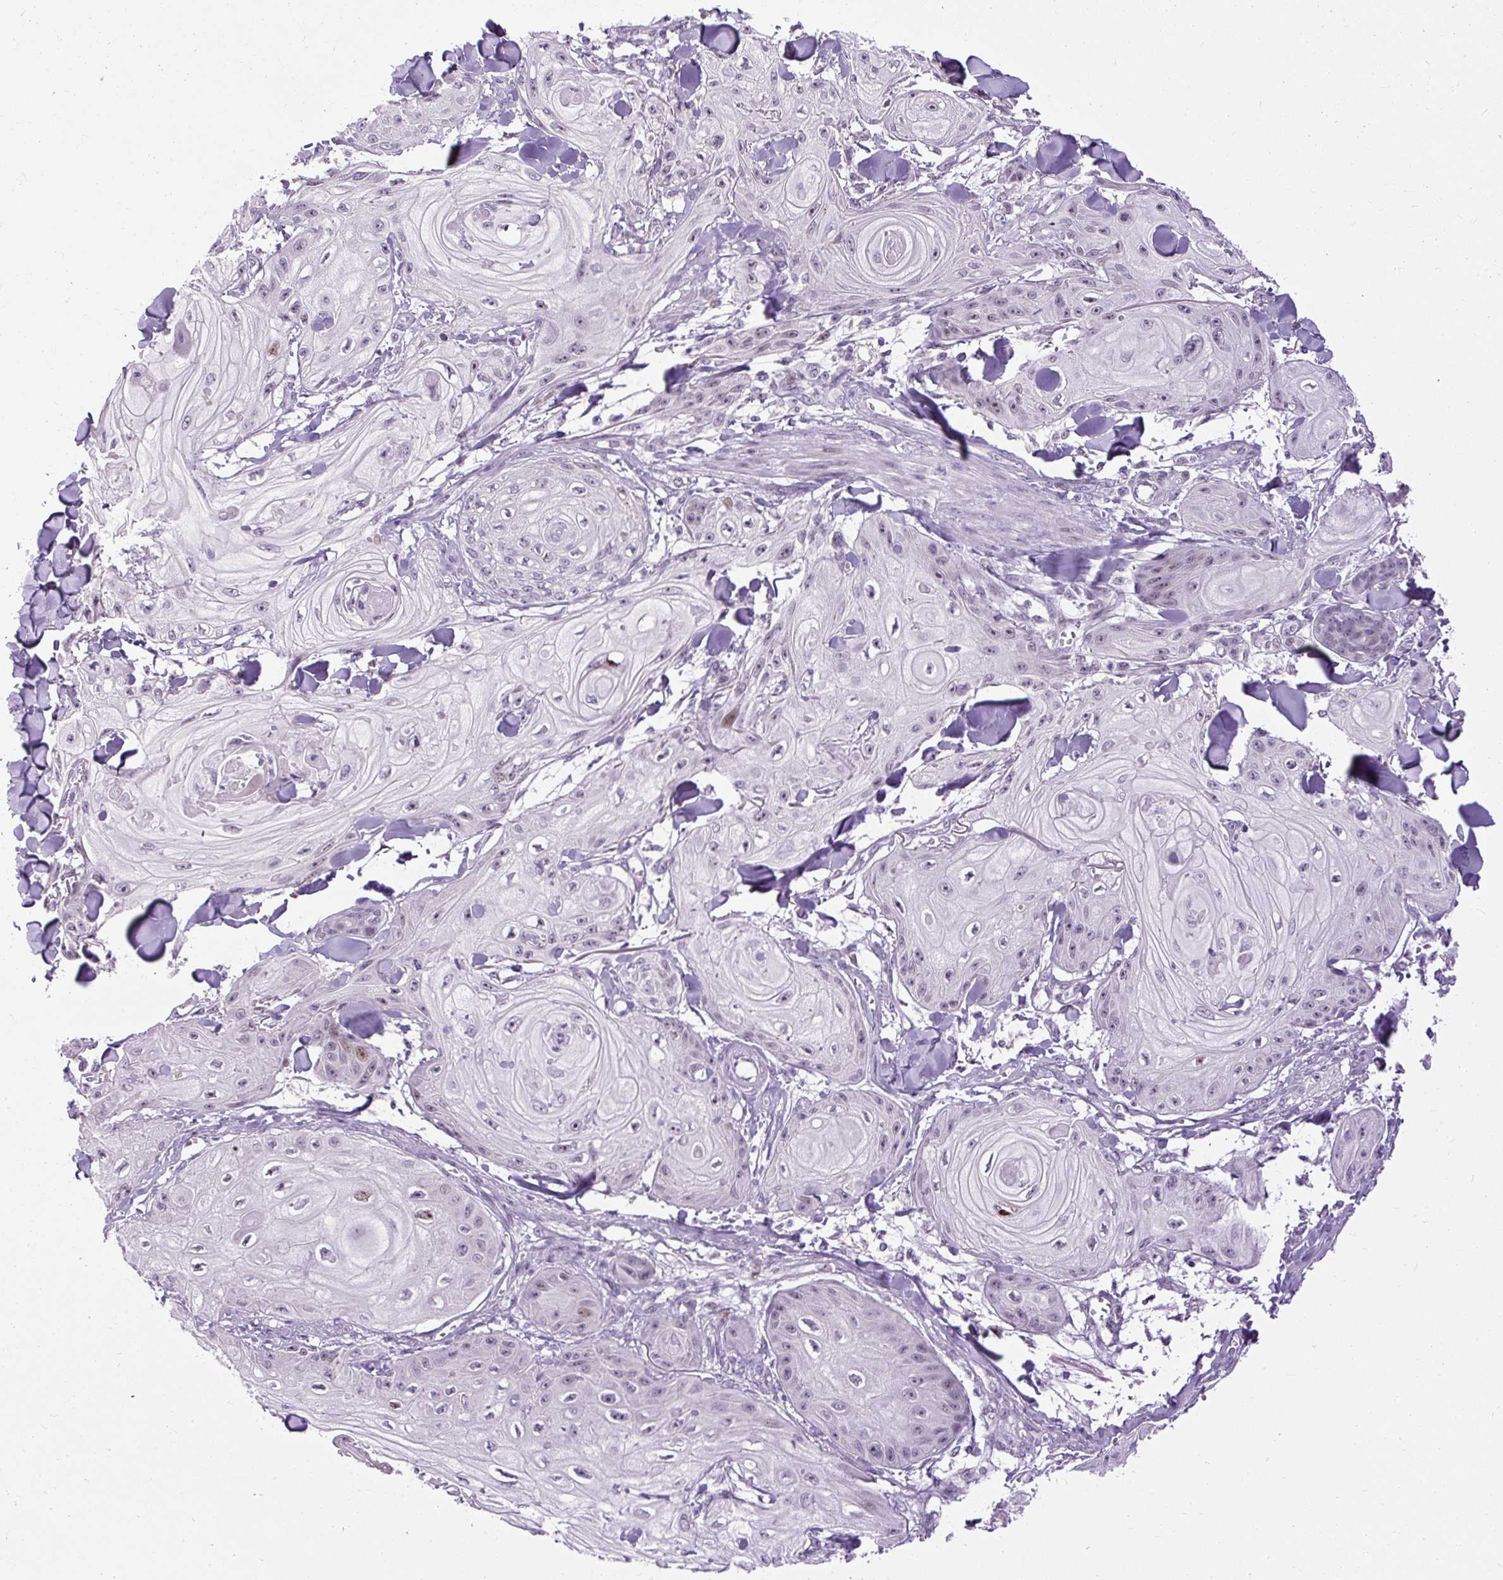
{"staining": {"intensity": "moderate", "quantity": "<25%", "location": "nuclear"}, "tissue": "skin cancer", "cell_type": "Tumor cells", "image_type": "cancer", "snomed": [{"axis": "morphology", "description": "Squamous cell carcinoma, NOS"}, {"axis": "topography", "description": "Skin"}], "caption": "This image displays immunohistochemistry (IHC) staining of skin cancer (squamous cell carcinoma), with low moderate nuclear positivity in about <25% of tumor cells.", "gene": "ARHGEF18", "patient": {"sex": "male", "age": 74}}